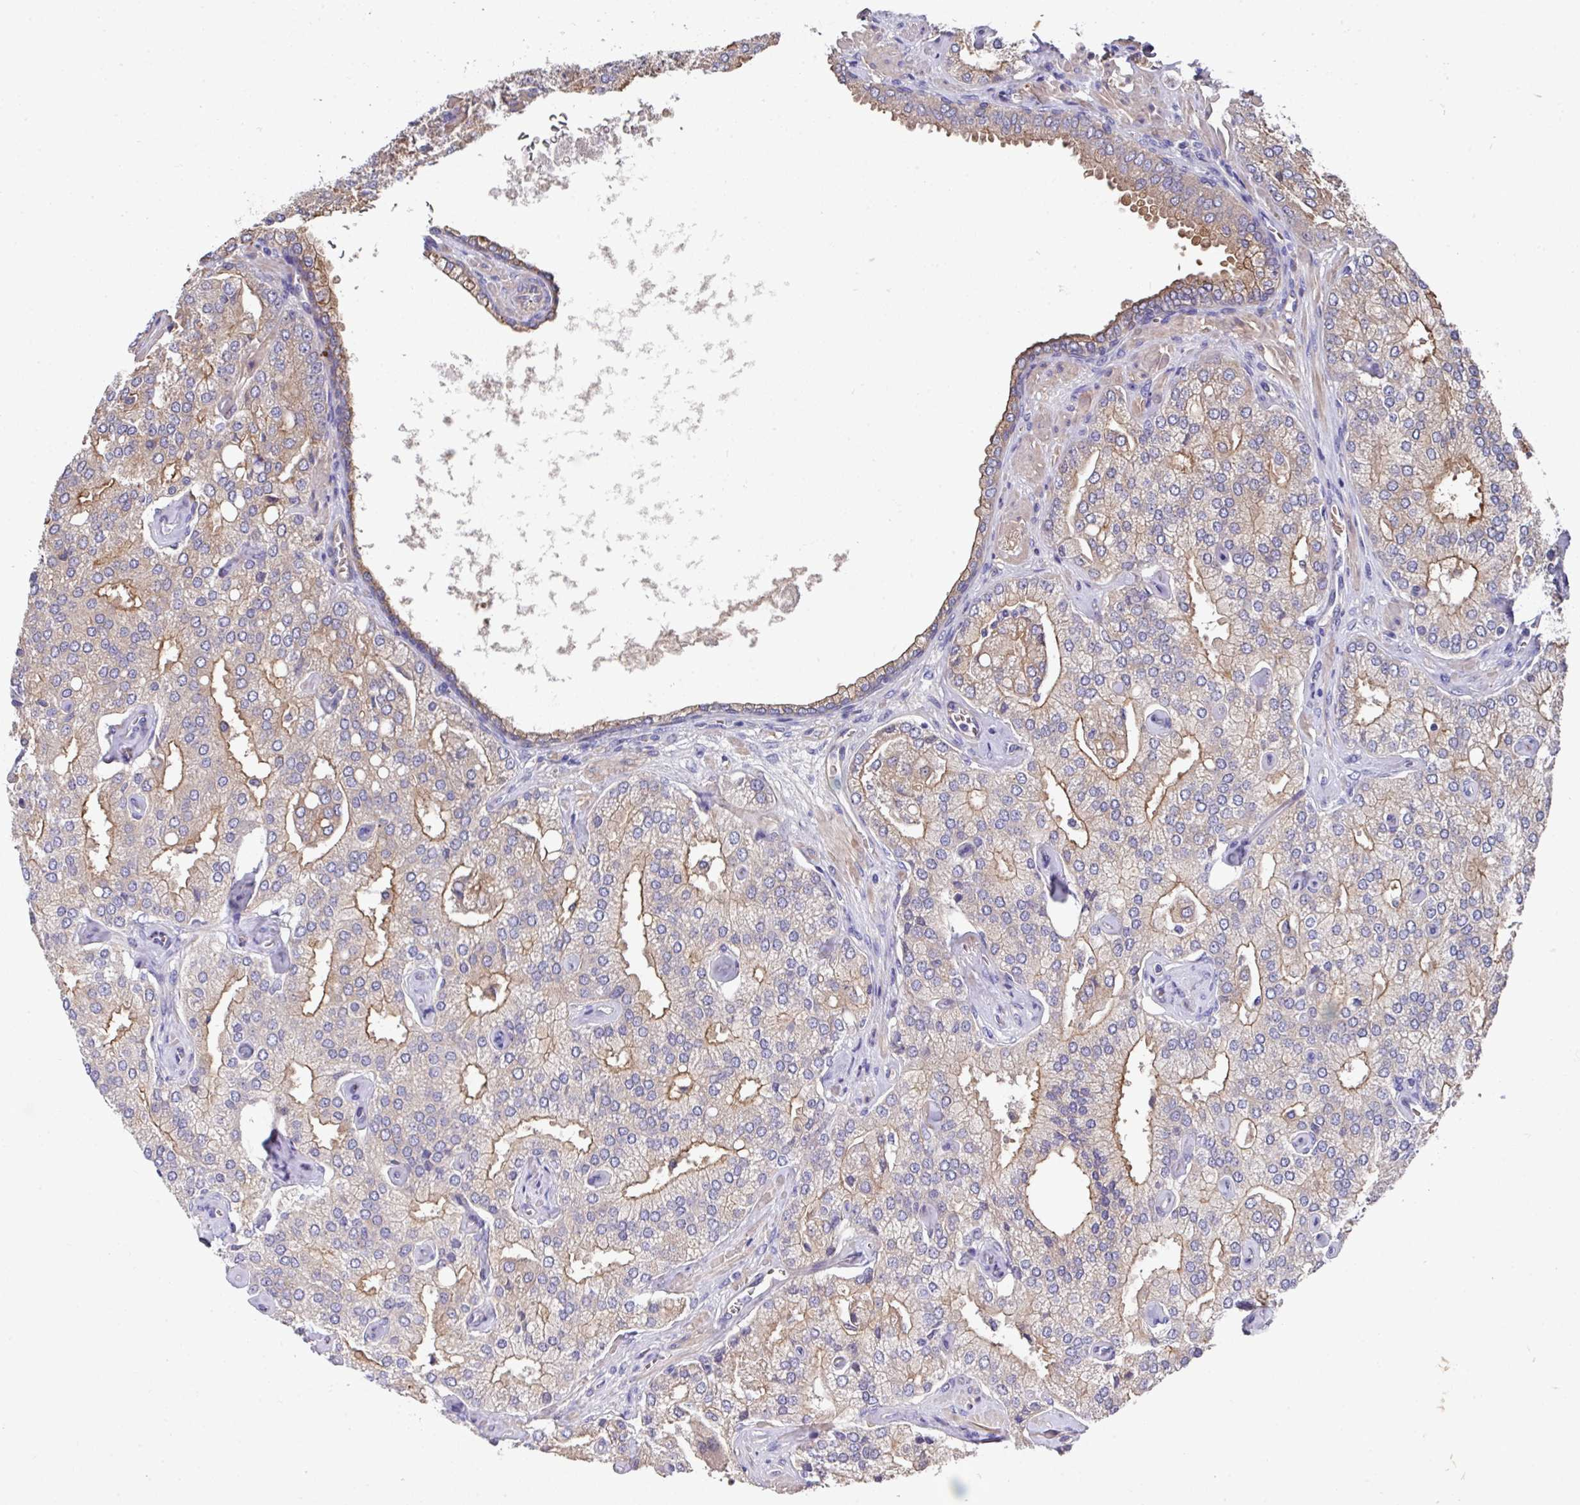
{"staining": {"intensity": "moderate", "quantity": "25%-75%", "location": "cytoplasmic/membranous"}, "tissue": "prostate cancer", "cell_type": "Tumor cells", "image_type": "cancer", "snomed": [{"axis": "morphology", "description": "Adenocarcinoma, High grade"}, {"axis": "topography", "description": "Prostate"}], "caption": "IHC of prostate high-grade adenocarcinoma displays medium levels of moderate cytoplasmic/membranous positivity in about 25%-75% of tumor cells.", "gene": "PRR5", "patient": {"sex": "male", "age": 68}}